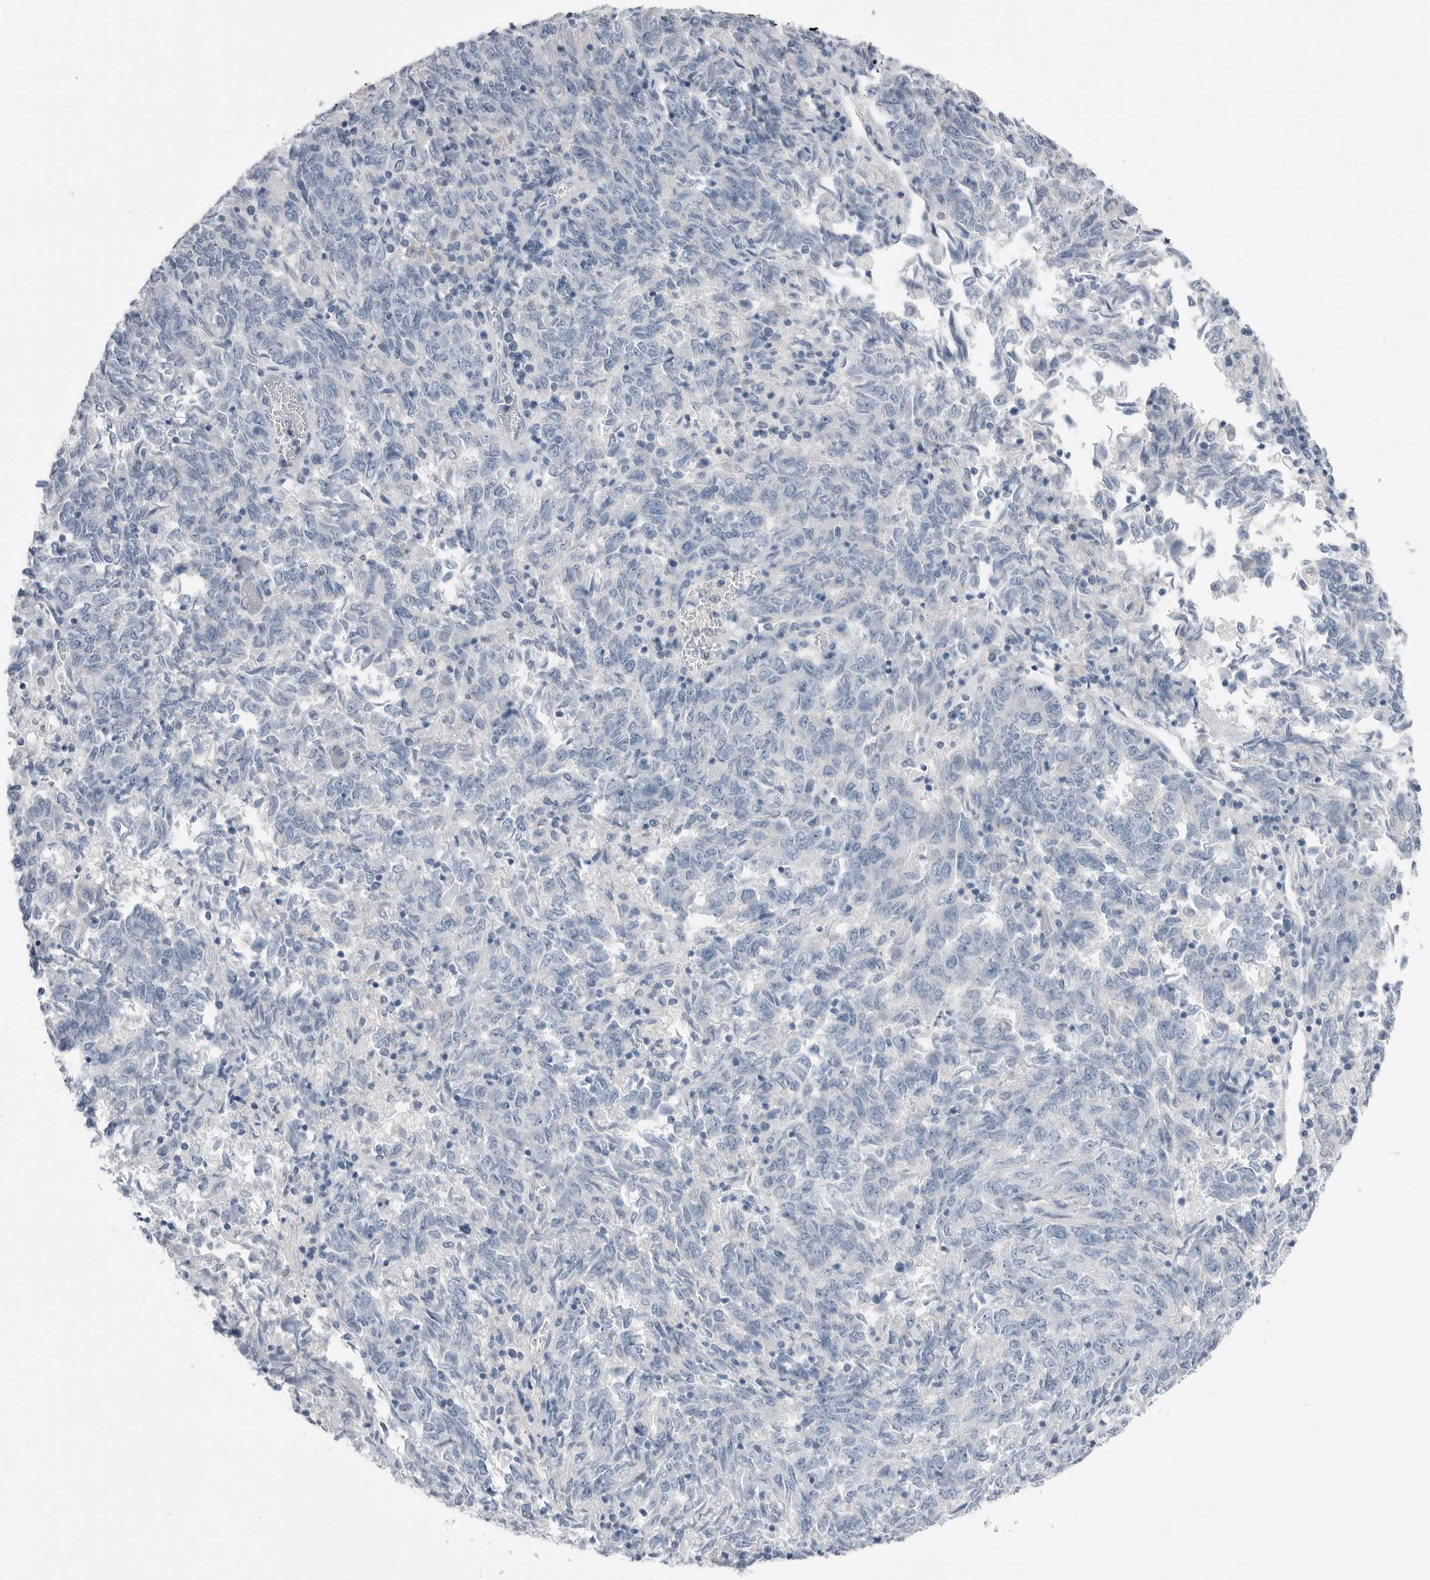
{"staining": {"intensity": "negative", "quantity": "none", "location": "none"}, "tissue": "endometrial cancer", "cell_type": "Tumor cells", "image_type": "cancer", "snomed": [{"axis": "morphology", "description": "Adenocarcinoma, NOS"}, {"axis": "topography", "description": "Endometrium"}], "caption": "An IHC image of adenocarcinoma (endometrial) is shown. There is no staining in tumor cells of adenocarcinoma (endometrial).", "gene": "ABHD12", "patient": {"sex": "female", "age": 80}}